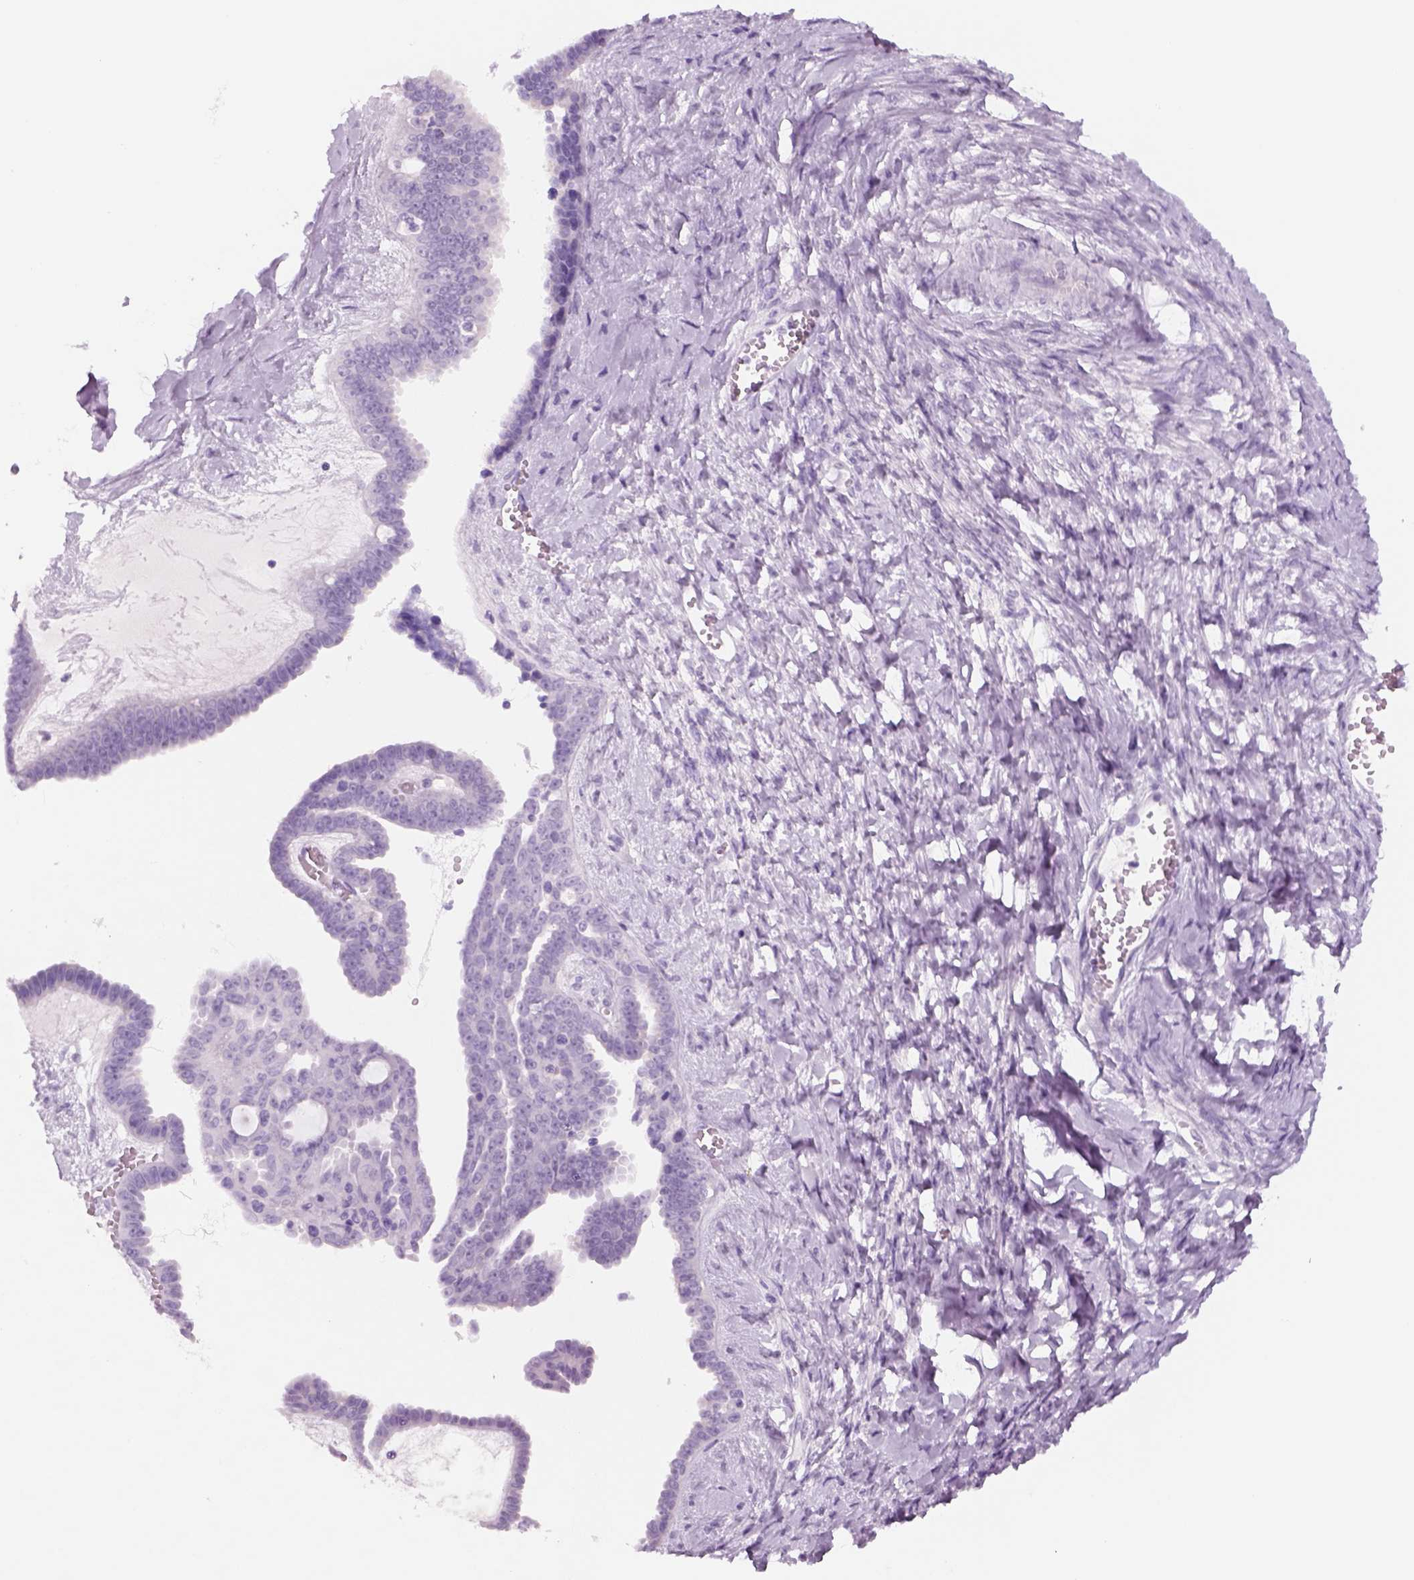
{"staining": {"intensity": "negative", "quantity": "none", "location": "none"}, "tissue": "ovarian cancer", "cell_type": "Tumor cells", "image_type": "cancer", "snomed": [{"axis": "morphology", "description": "Cystadenocarcinoma, serous, NOS"}, {"axis": "topography", "description": "Ovary"}], "caption": "High magnification brightfield microscopy of ovarian cancer (serous cystadenocarcinoma) stained with DAB (3,3'-diaminobenzidine) (brown) and counterstained with hematoxylin (blue): tumor cells show no significant expression. (Stains: DAB (3,3'-diaminobenzidine) IHC with hematoxylin counter stain, Microscopy: brightfield microscopy at high magnification).", "gene": "KRTAP11-1", "patient": {"sex": "female", "age": 71}}